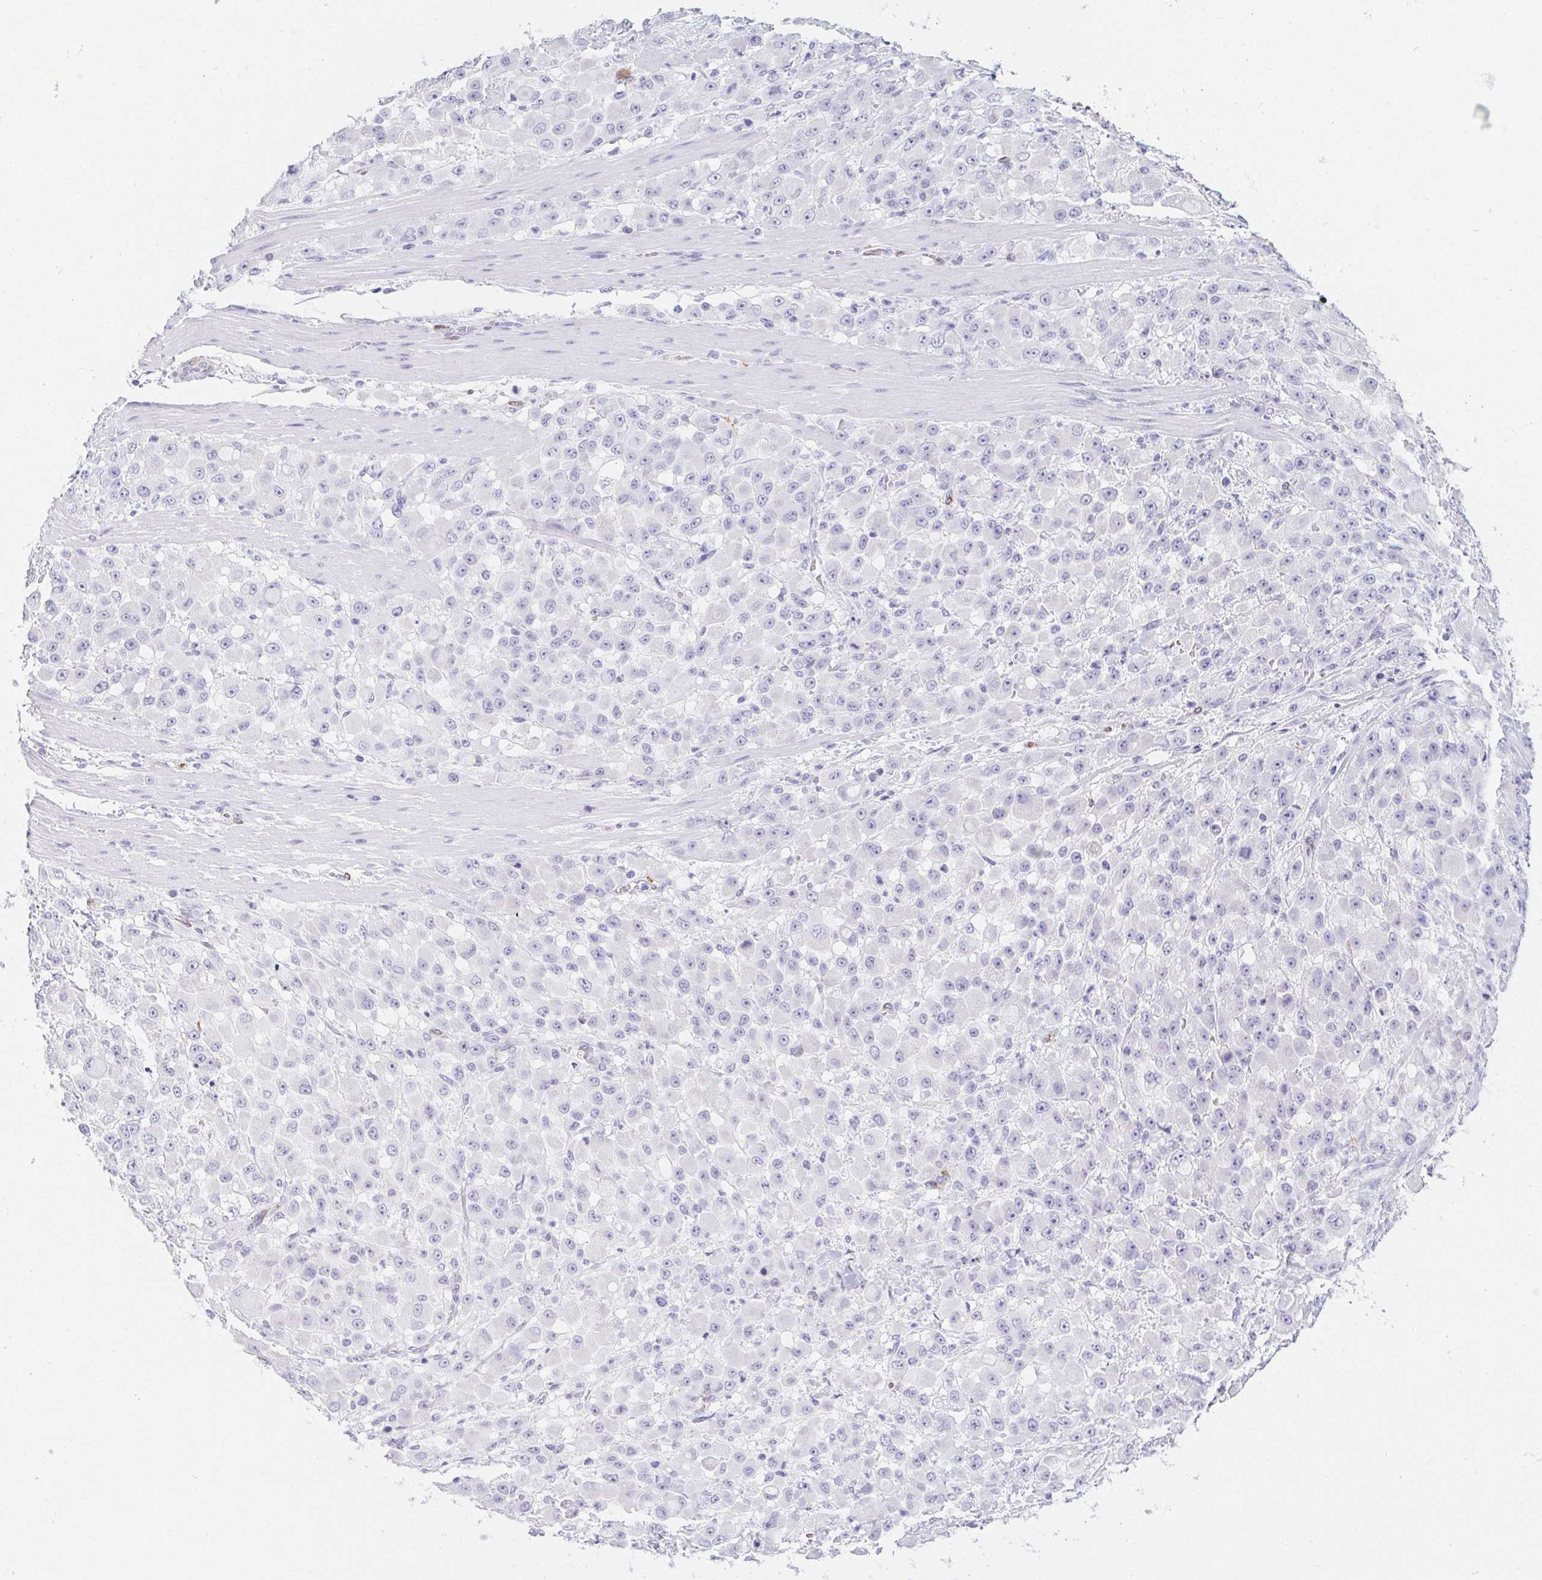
{"staining": {"intensity": "negative", "quantity": "none", "location": "none"}, "tissue": "stomach cancer", "cell_type": "Tumor cells", "image_type": "cancer", "snomed": [{"axis": "morphology", "description": "Adenocarcinoma, NOS"}, {"axis": "topography", "description": "Stomach"}], "caption": "This is an IHC photomicrograph of stomach cancer. There is no positivity in tumor cells.", "gene": "HRC", "patient": {"sex": "female", "age": 76}}